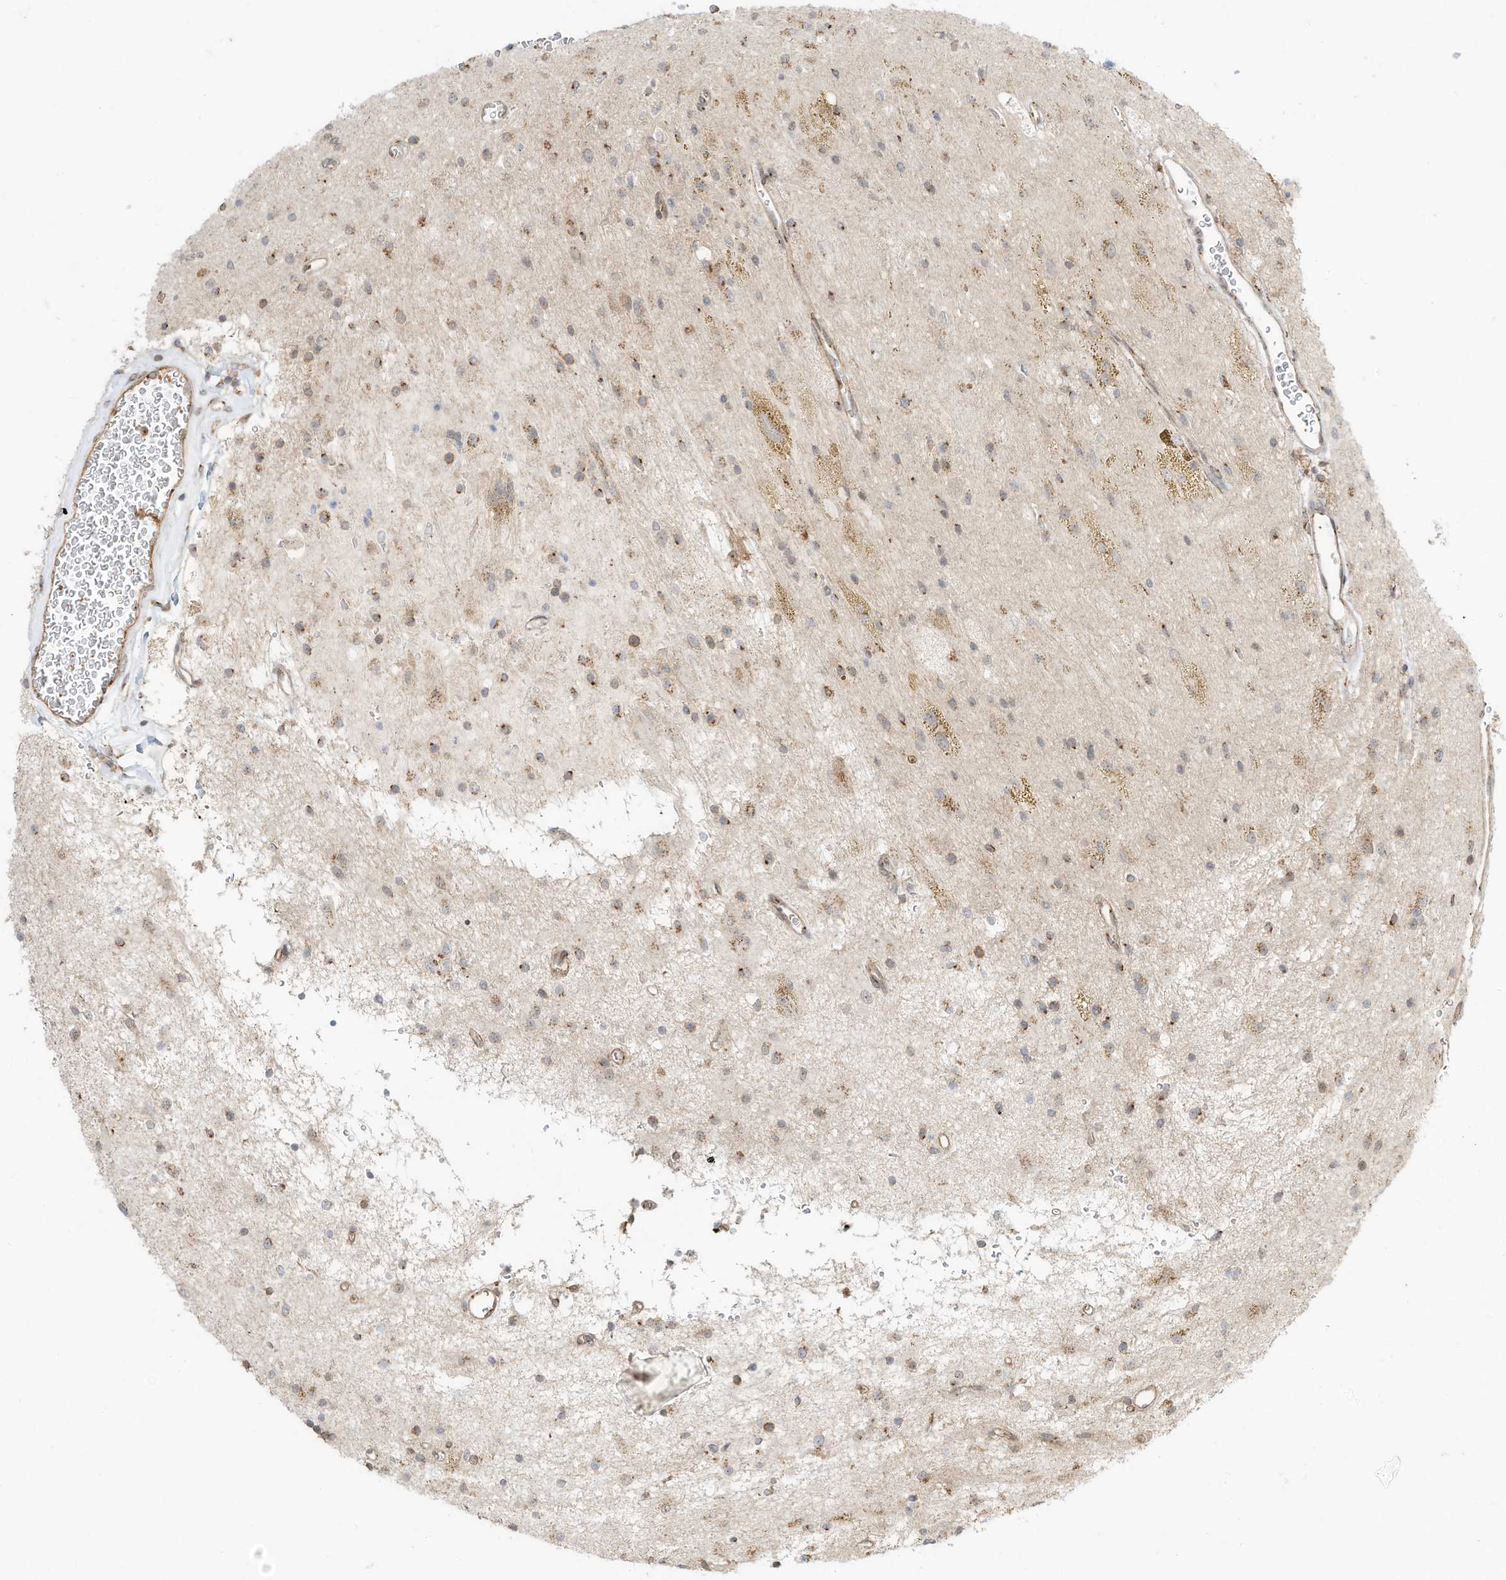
{"staining": {"intensity": "moderate", "quantity": "<25%", "location": "cytoplasmic/membranous"}, "tissue": "glioma", "cell_type": "Tumor cells", "image_type": "cancer", "snomed": [{"axis": "morphology", "description": "Glioma, malignant, High grade"}, {"axis": "topography", "description": "Brain"}], "caption": "This is an image of IHC staining of glioma, which shows moderate staining in the cytoplasmic/membranous of tumor cells.", "gene": "CUX1", "patient": {"sex": "male", "age": 34}}